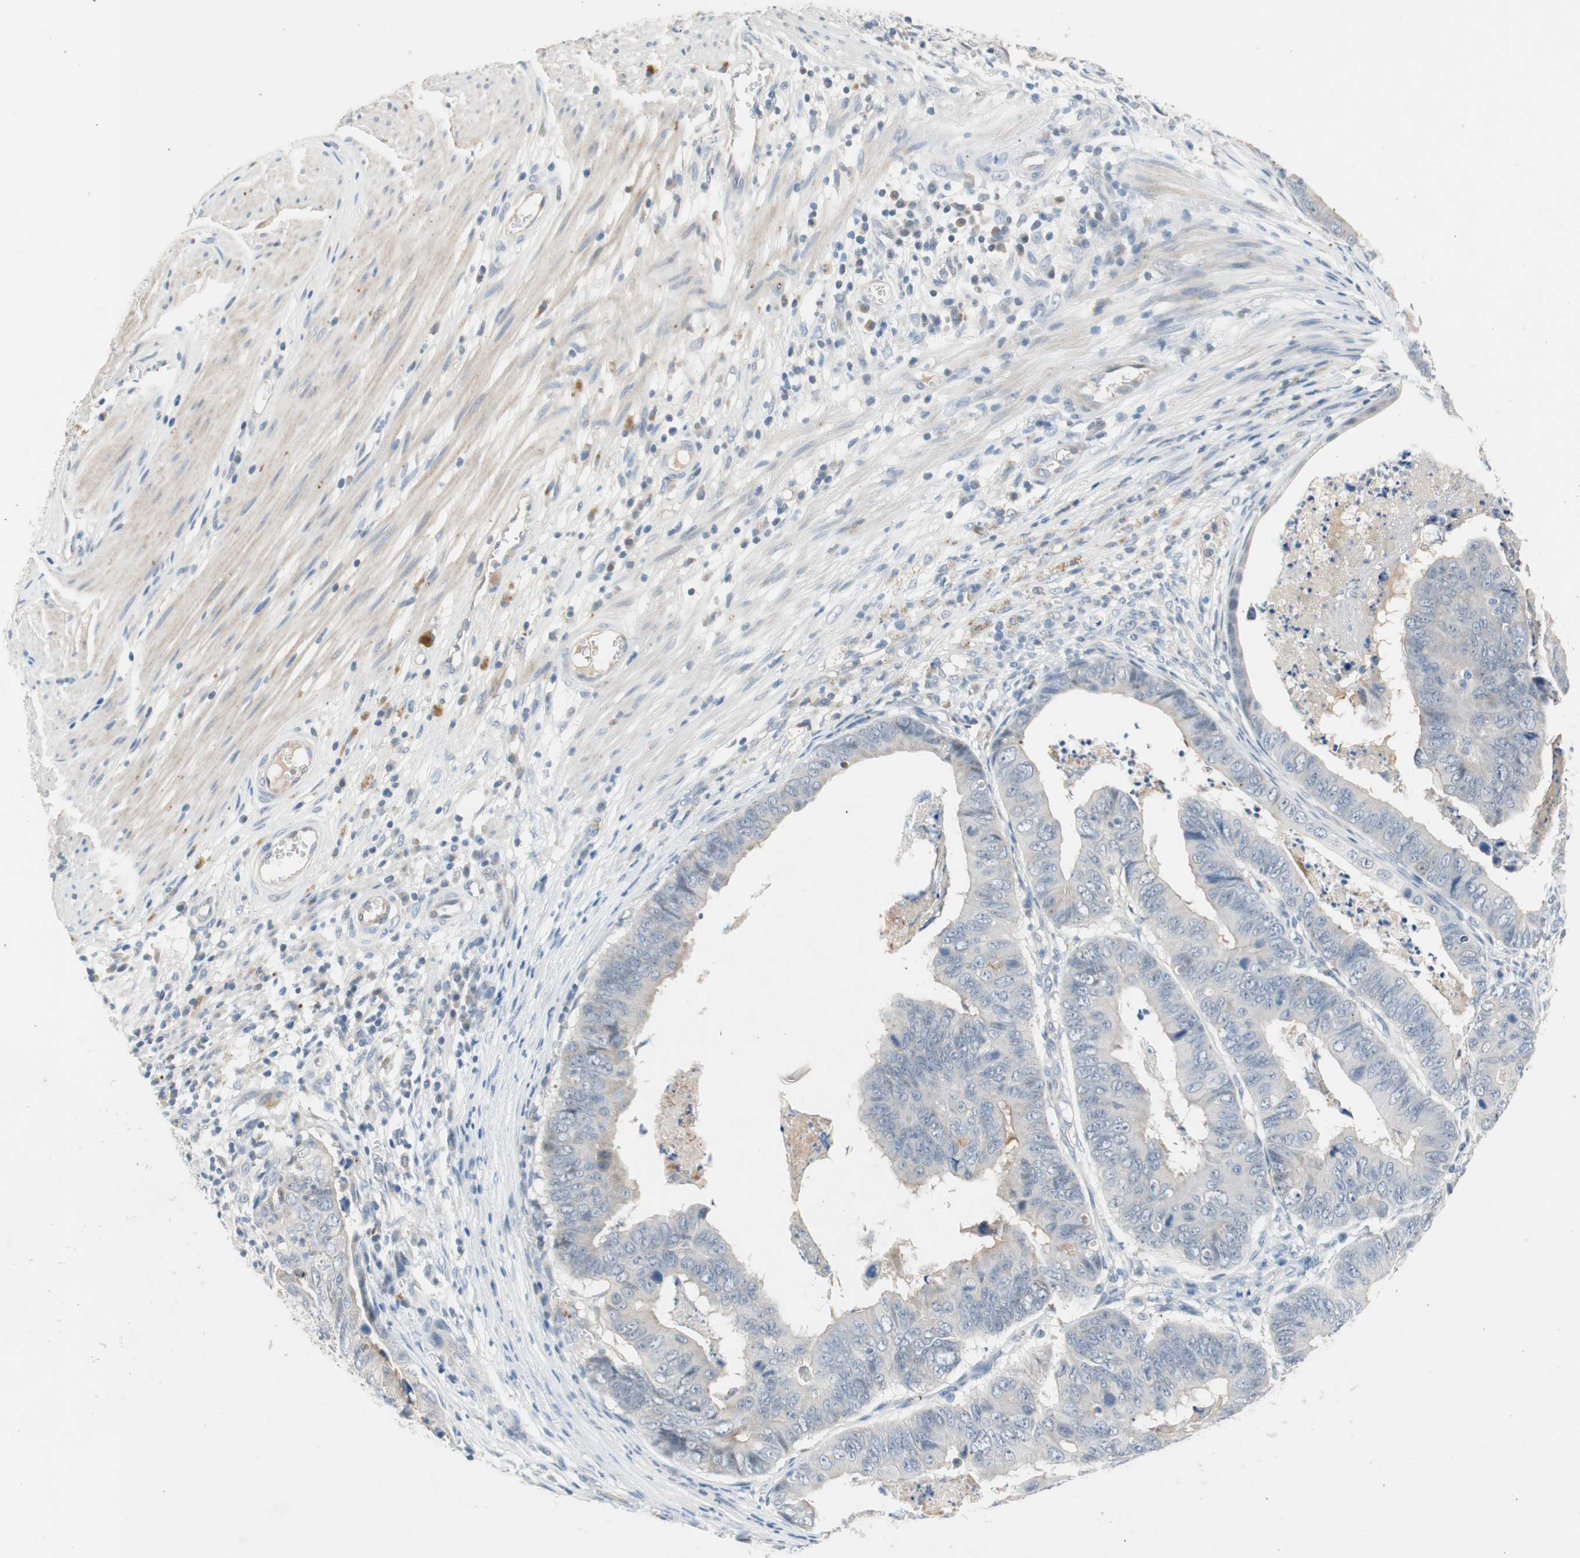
{"staining": {"intensity": "negative", "quantity": "none", "location": "none"}, "tissue": "stomach cancer", "cell_type": "Tumor cells", "image_type": "cancer", "snomed": [{"axis": "morphology", "description": "Adenocarcinoma, NOS"}, {"axis": "topography", "description": "Stomach, lower"}], "caption": "Immunohistochemistry (IHC) of adenocarcinoma (stomach) shows no positivity in tumor cells.", "gene": "PDZK1", "patient": {"sex": "male", "age": 77}}